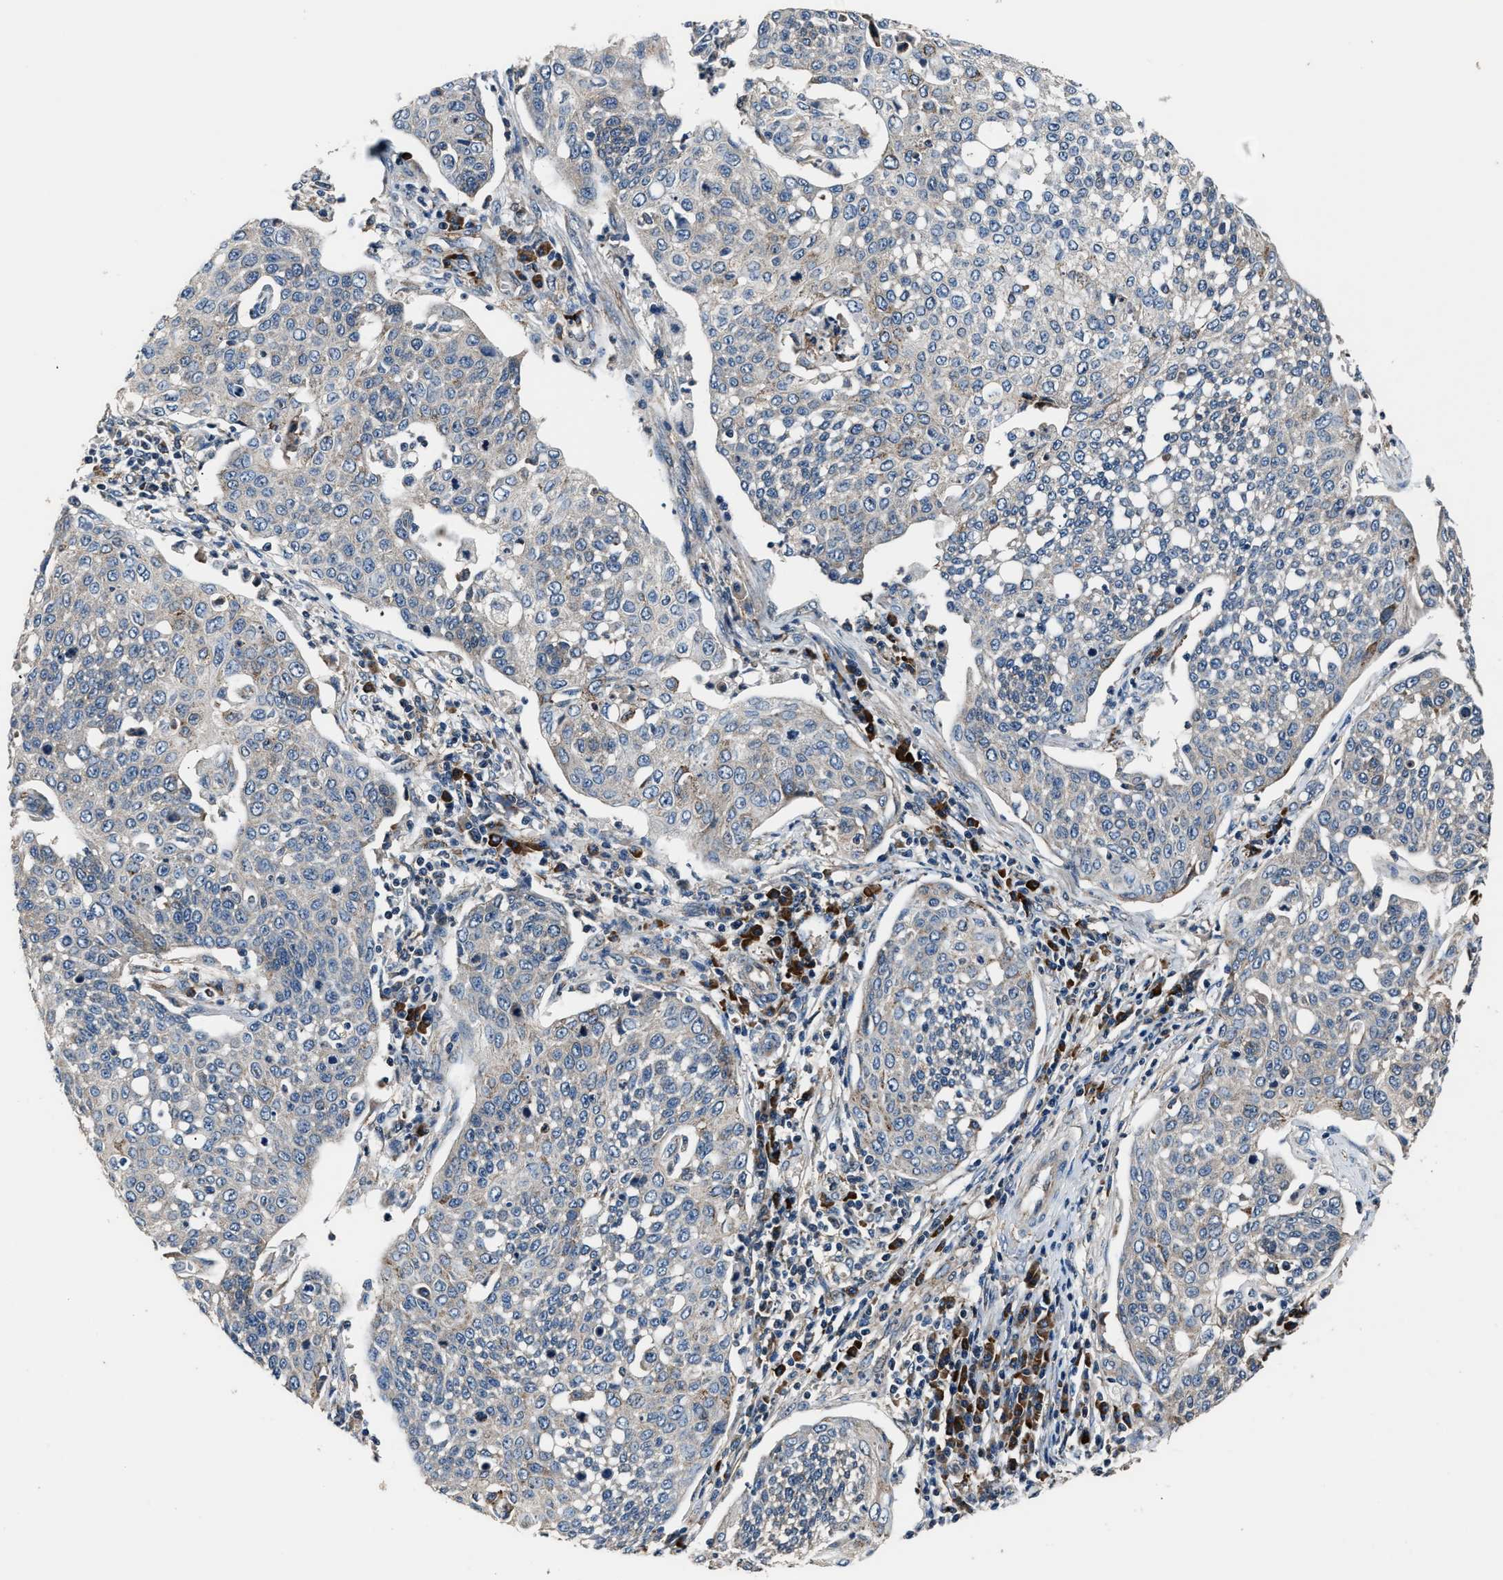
{"staining": {"intensity": "moderate", "quantity": "<25%", "location": "cytoplasmic/membranous"}, "tissue": "cervical cancer", "cell_type": "Tumor cells", "image_type": "cancer", "snomed": [{"axis": "morphology", "description": "Squamous cell carcinoma, NOS"}, {"axis": "topography", "description": "Cervix"}], "caption": "Immunohistochemistry (IHC) image of neoplastic tissue: human squamous cell carcinoma (cervical) stained using immunohistochemistry (IHC) reveals low levels of moderate protein expression localized specifically in the cytoplasmic/membranous of tumor cells, appearing as a cytoplasmic/membranous brown color.", "gene": "IMPDH2", "patient": {"sex": "female", "age": 34}}